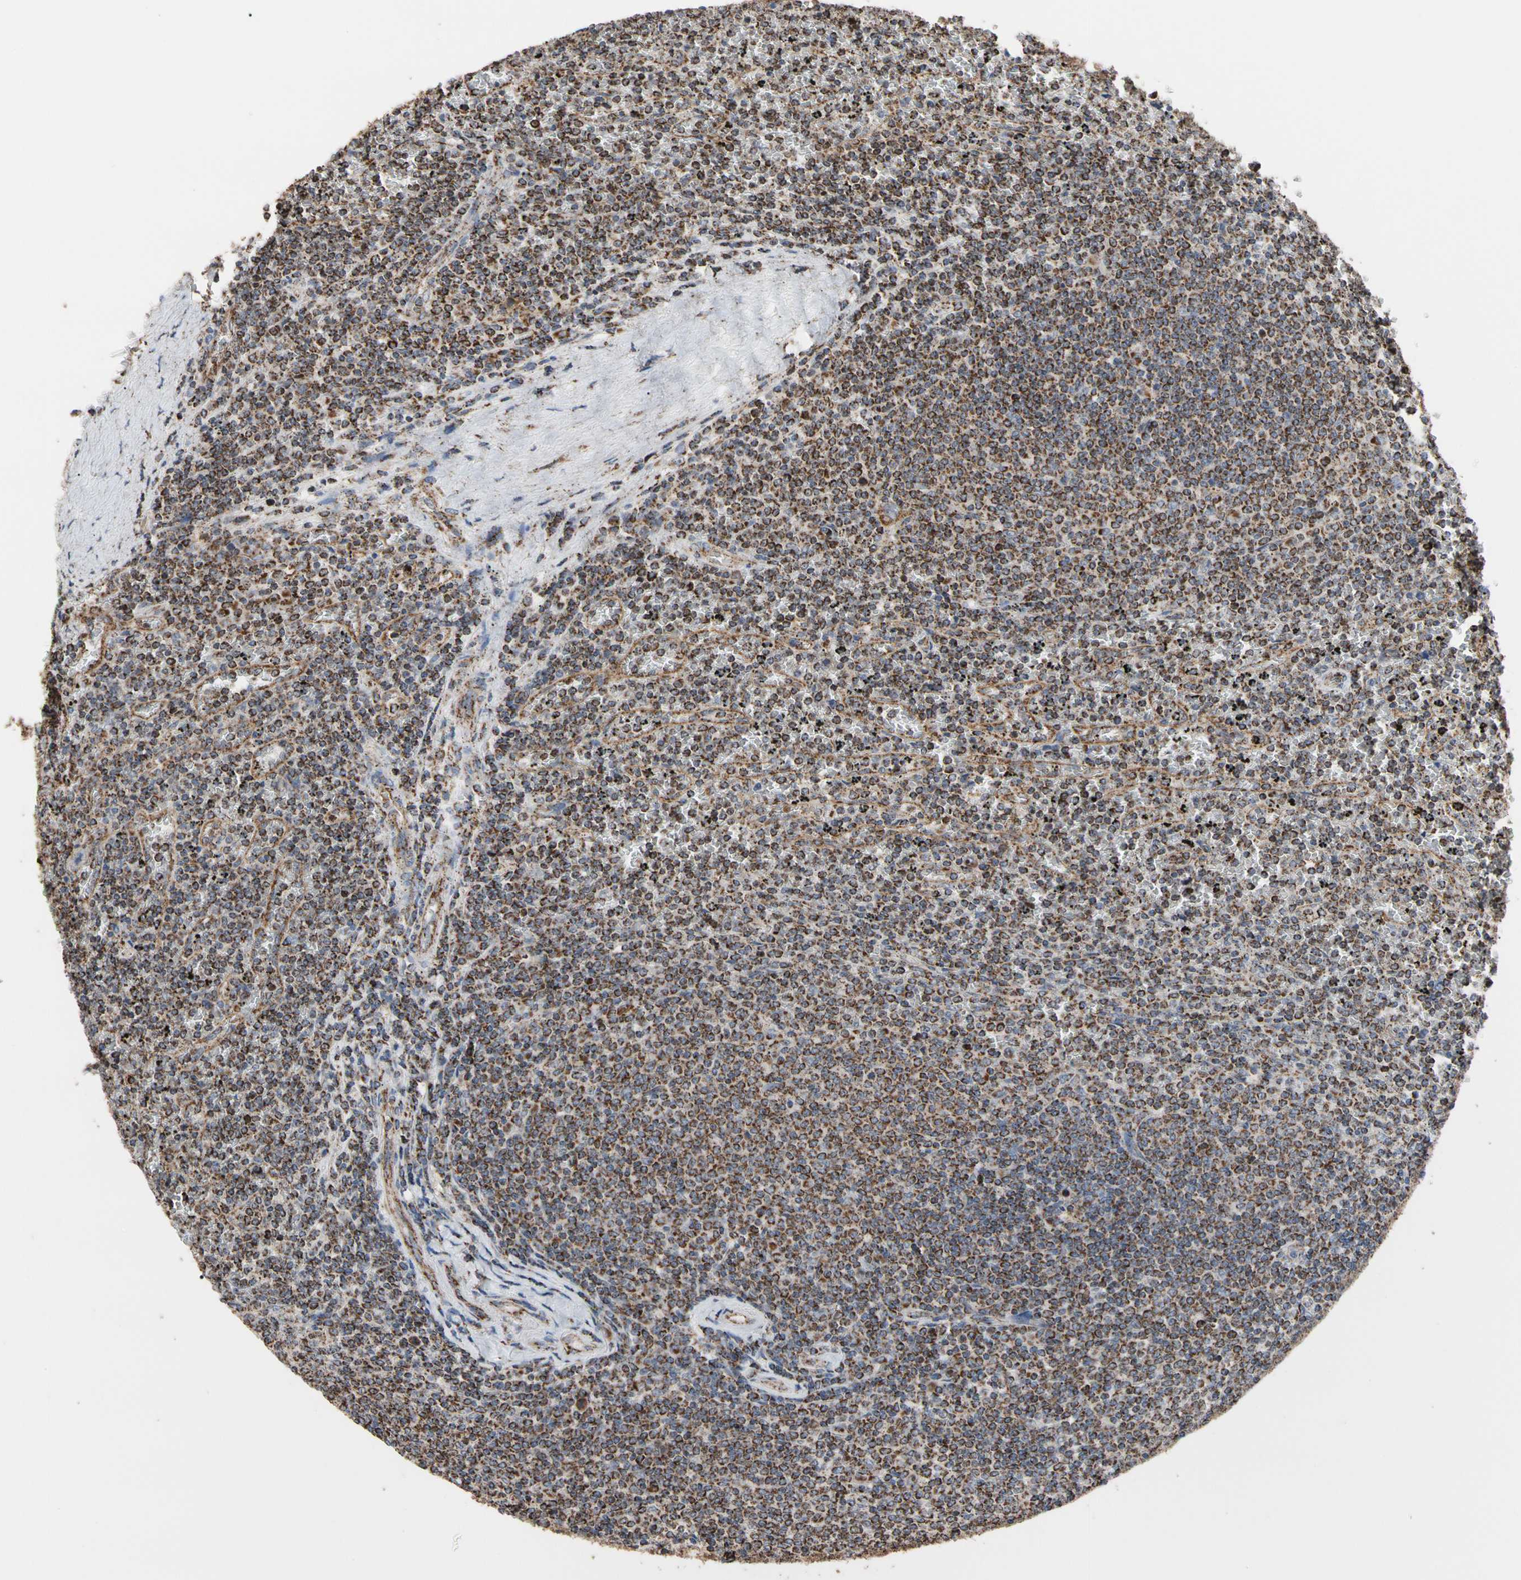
{"staining": {"intensity": "strong", "quantity": ">75%", "location": "cytoplasmic/membranous"}, "tissue": "lymphoma", "cell_type": "Tumor cells", "image_type": "cancer", "snomed": [{"axis": "morphology", "description": "Malignant lymphoma, non-Hodgkin's type, Low grade"}, {"axis": "topography", "description": "Spleen"}], "caption": "Immunohistochemical staining of lymphoma demonstrates high levels of strong cytoplasmic/membranous protein expression in approximately >75% of tumor cells.", "gene": "FAM110B", "patient": {"sex": "female", "age": 77}}